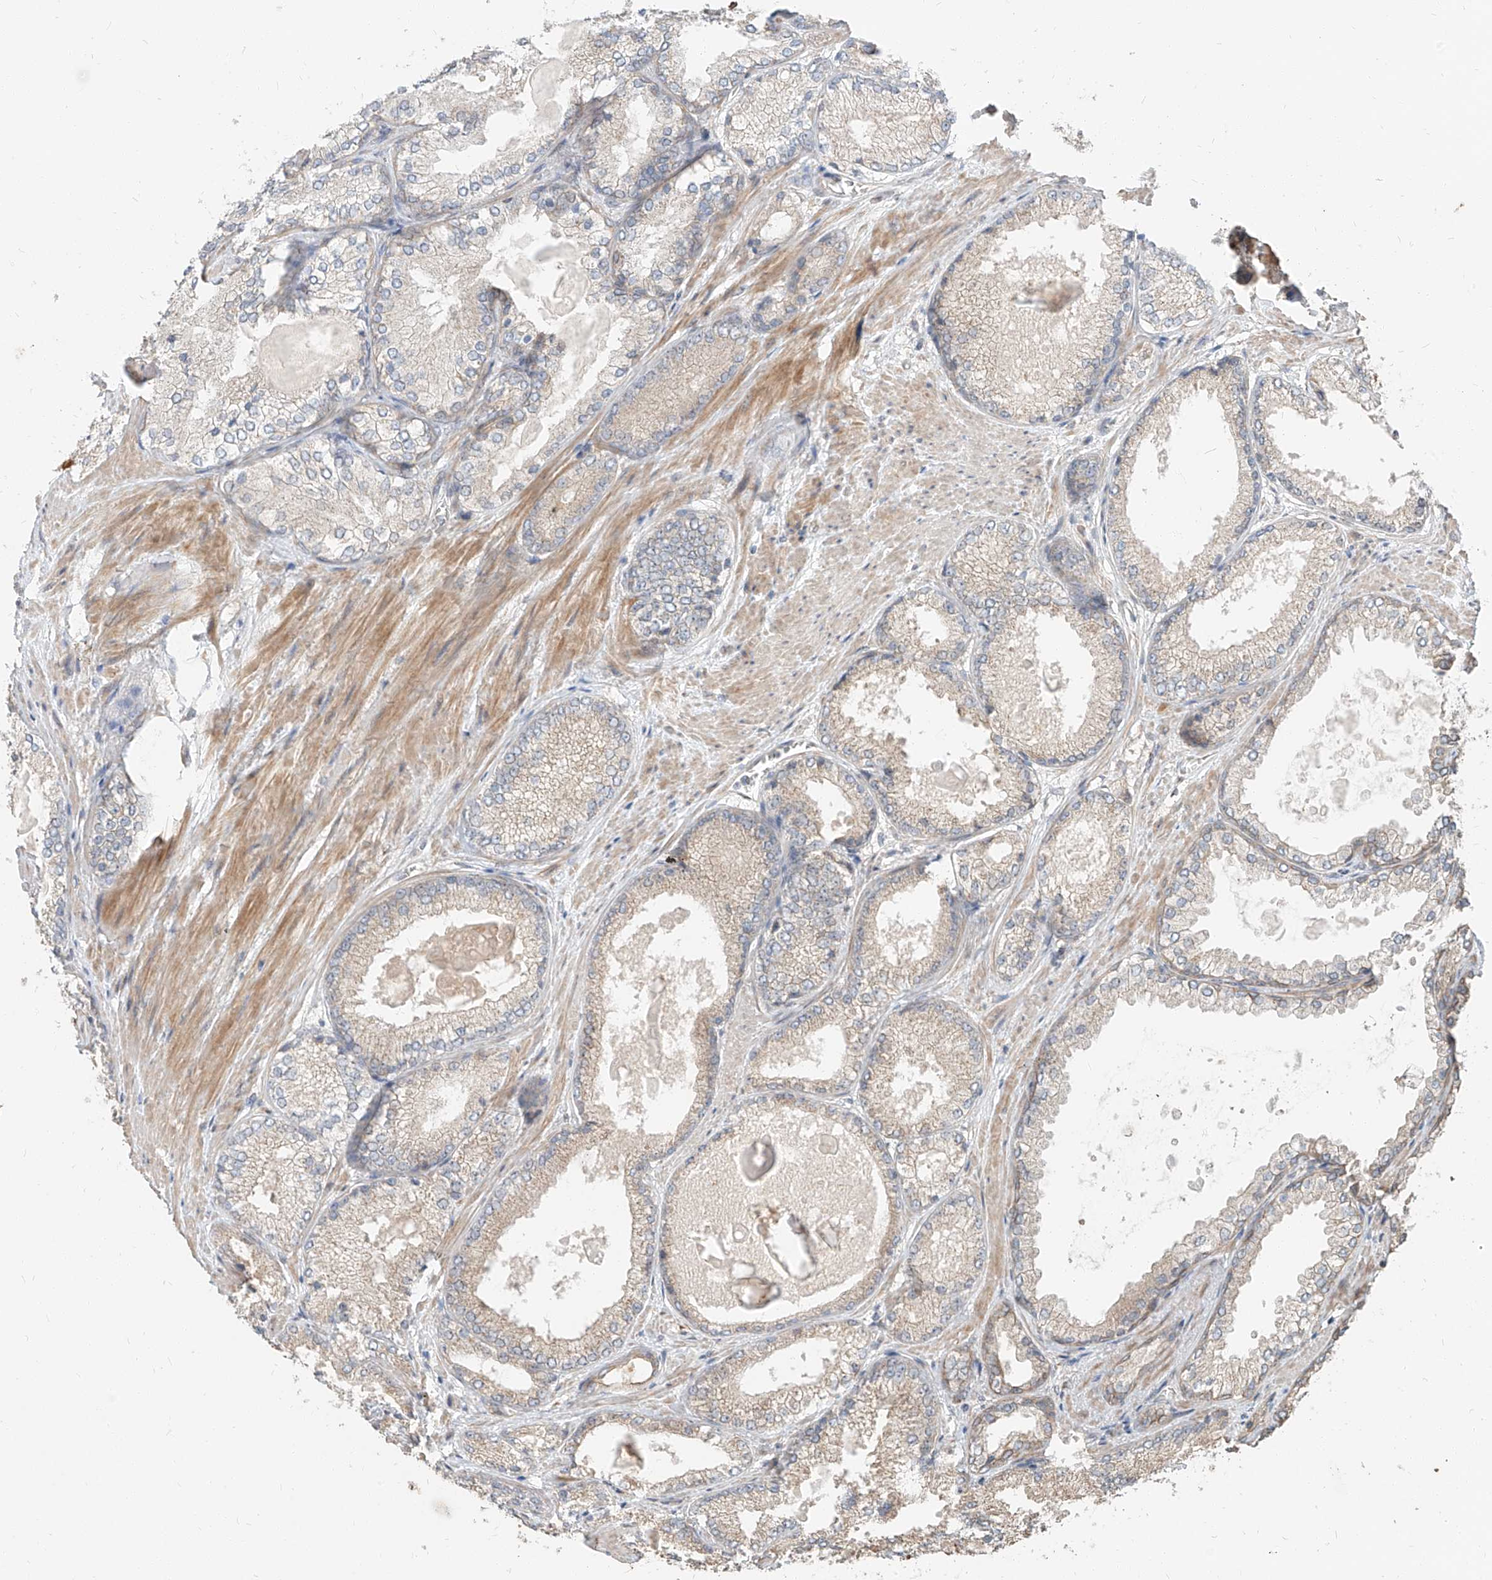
{"staining": {"intensity": "negative", "quantity": "none", "location": "none"}, "tissue": "prostate cancer", "cell_type": "Tumor cells", "image_type": "cancer", "snomed": [{"axis": "morphology", "description": "Adenocarcinoma, High grade"}, {"axis": "topography", "description": "Prostate"}], "caption": "IHC micrograph of neoplastic tissue: human prostate cancer stained with DAB (3,3'-diaminobenzidine) demonstrates no significant protein expression in tumor cells.", "gene": "STX19", "patient": {"sex": "male", "age": 66}}